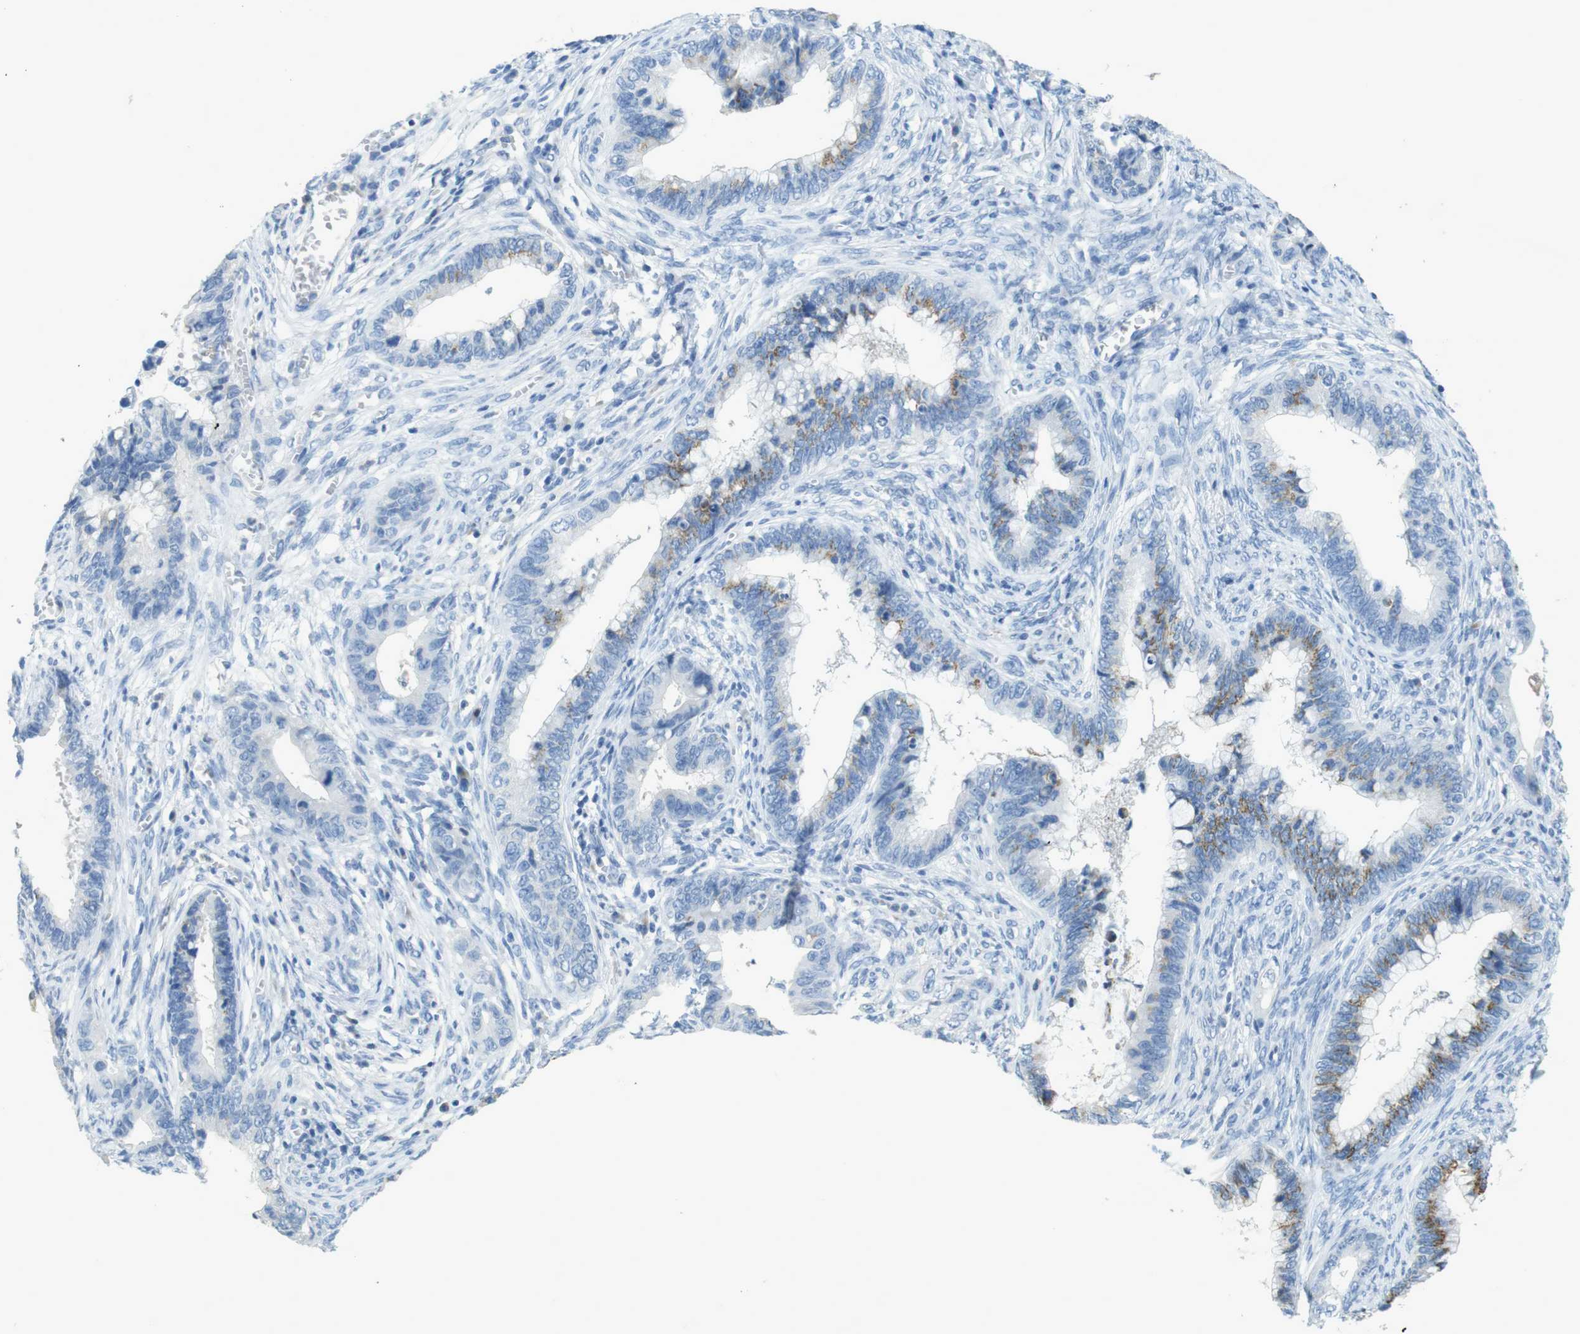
{"staining": {"intensity": "moderate", "quantity": "25%-75%", "location": "cytoplasmic/membranous"}, "tissue": "cervical cancer", "cell_type": "Tumor cells", "image_type": "cancer", "snomed": [{"axis": "morphology", "description": "Adenocarcinoma, NOS"}, {"axis": "topography", "description": "Cervix"}], "caption": "A histopathology image showing moderate cytoplasmic/membranous staining in approximately 25%-75% of tumor cells in cervical cancer (adenocarcinoma), as visualized by brown immunohistochemical staining.", "gene": "CD320", "patient": {"sex": "female", "age": 44}}